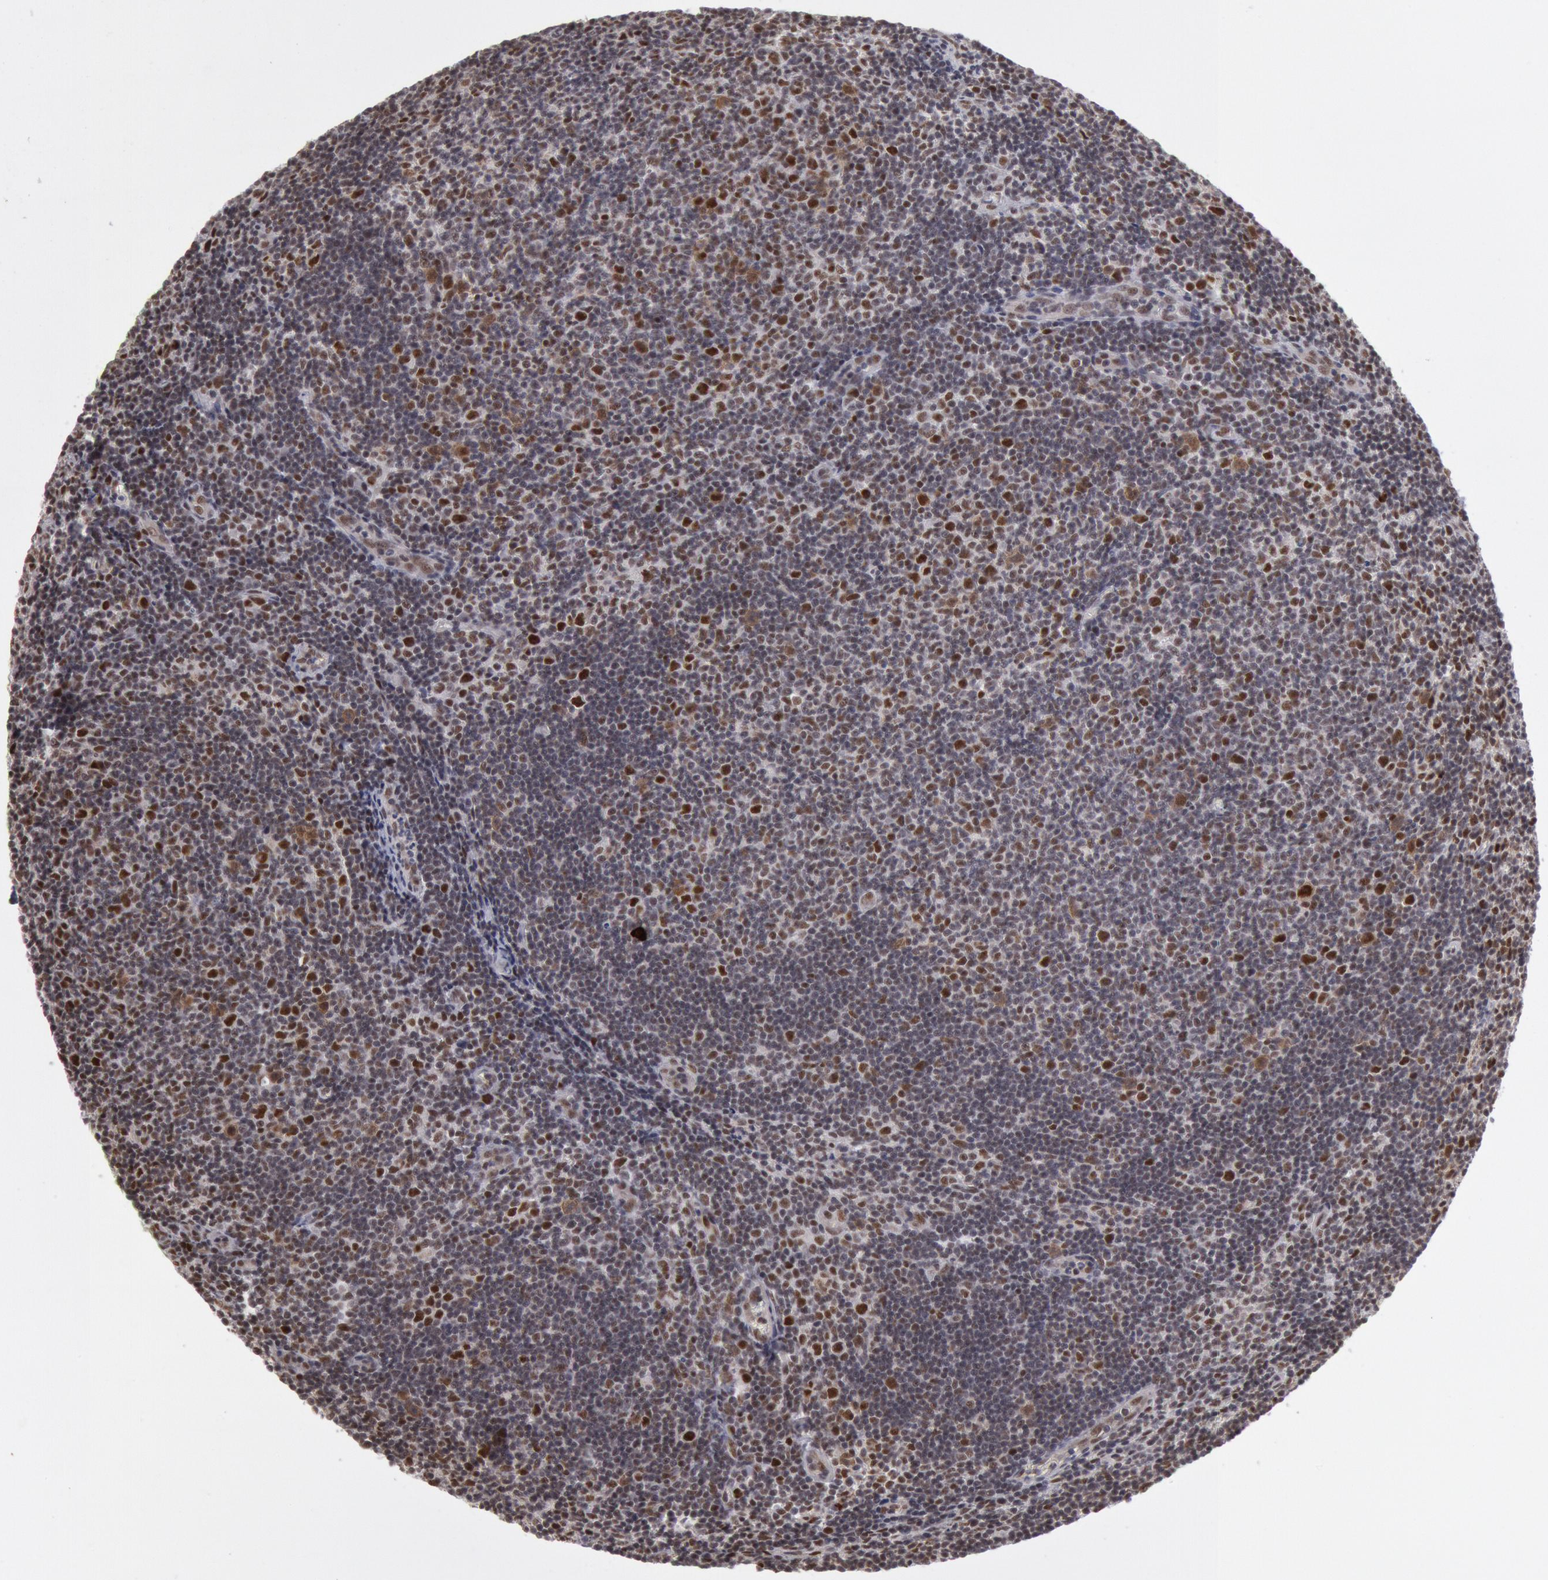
{"staining": {"intensity": "moderate", "quantity": "<25%", "location": "nuclear"}, "tissue": "lymphoma", "cell_type": "Tumor cells", "image_type": "cancer", "snomed": [{"axis": "morphology", "description": "Malignant lymphoma, non-Hodgkin's type, Low grade"}, {"axis": "topography", "description": "Lymph node"}], "caption": "The histopathology image reveals a brown stain indicating the presence of a protein in the nuclear of tumor cells in low-grade malignant lymphoma, non-Hodgkin's type.", "gene": "PPP4R3B", "patient": {"sex": "male", "age": 49}}